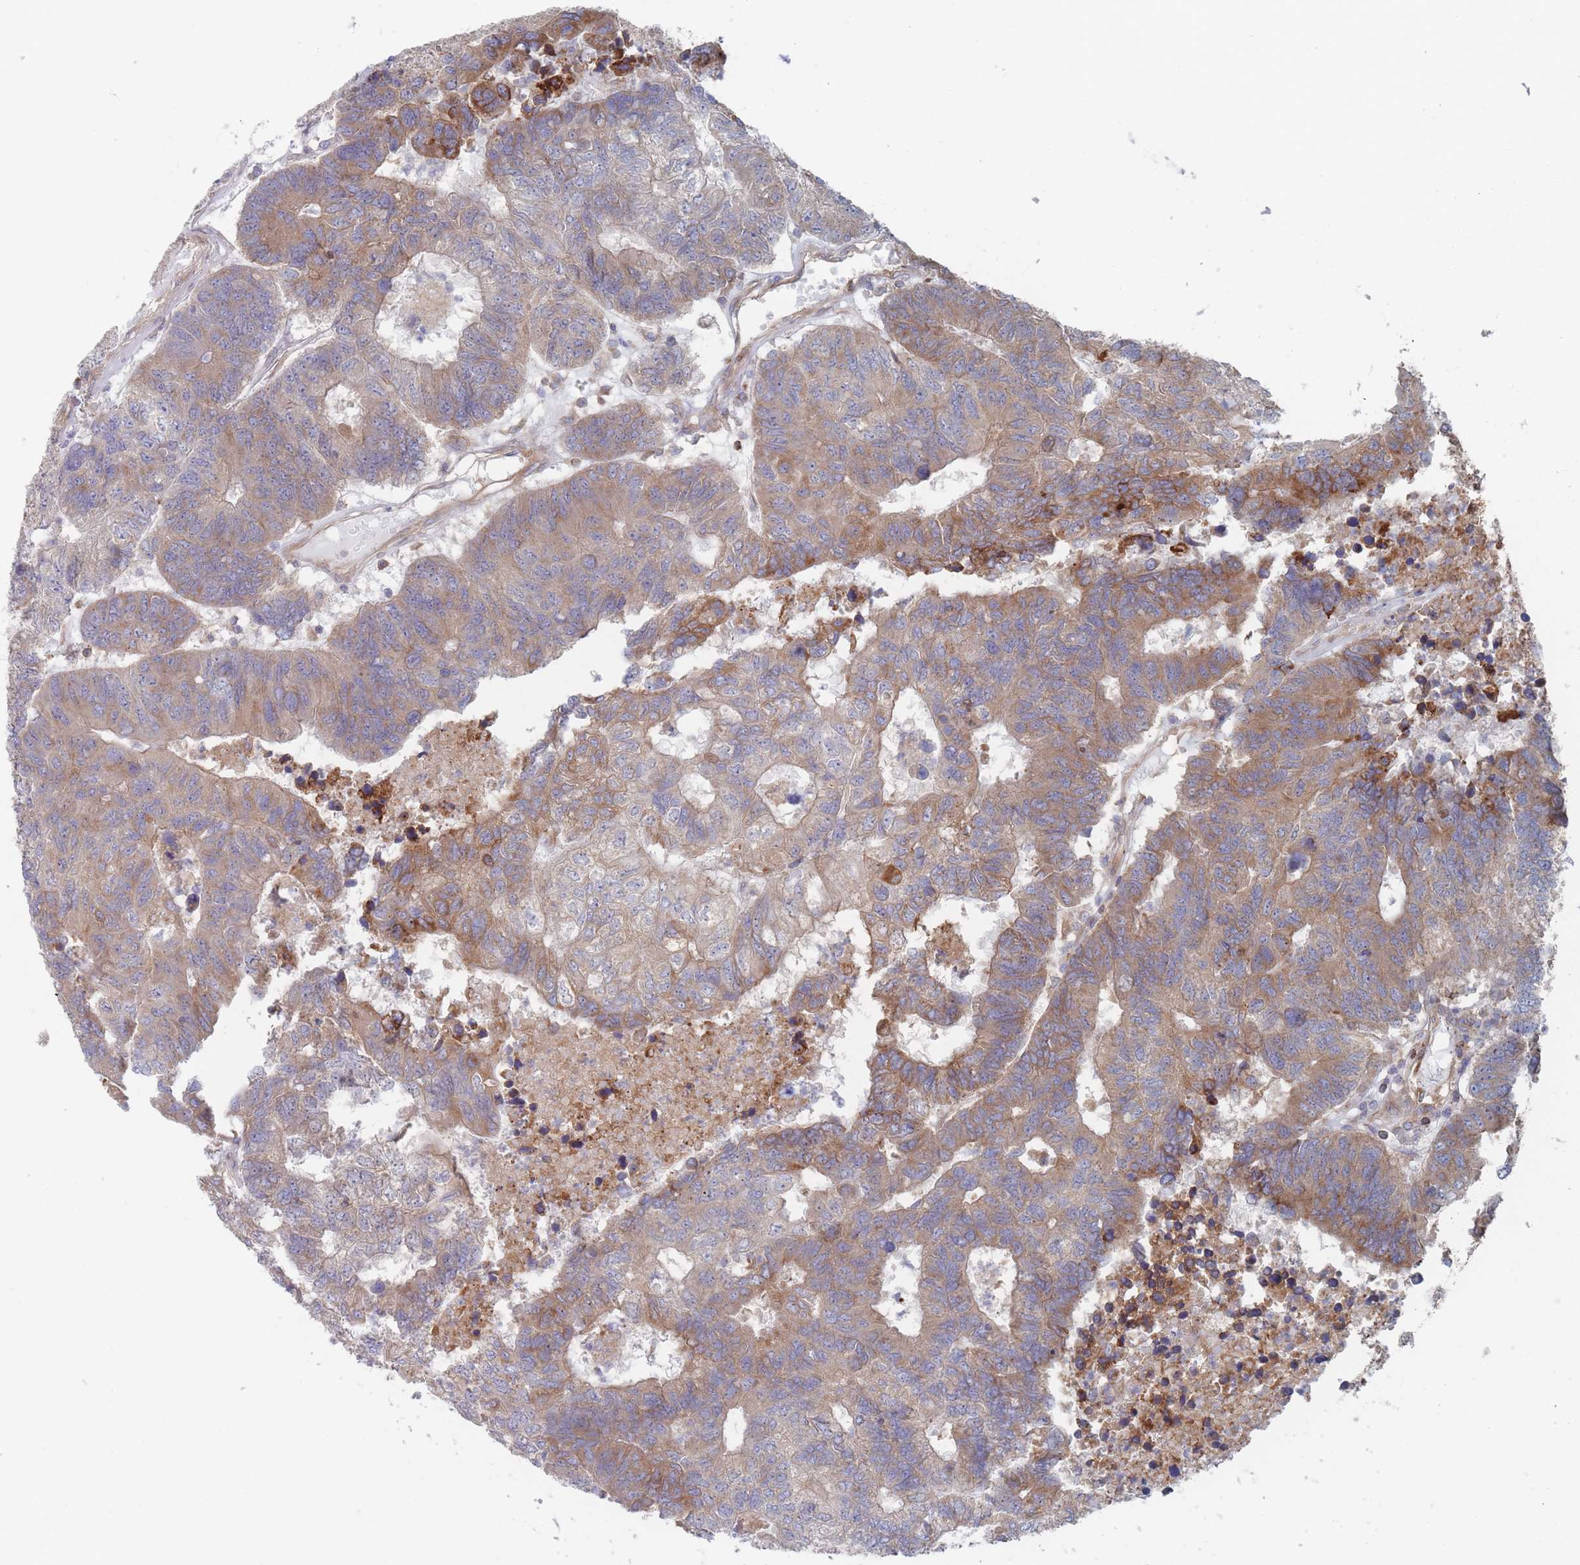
{"staining": {"intensity": "moderate", "quantity": ">75%", "location": "cytoplasmic/membranous"}, "tissue": "colorectal cancer", "cell_type": "Tumor cells", "image_type": "cancer", "snomed": [{"axis": "morphology", "description": "Adenocarcinoma, NOS"}, {"axis": "topography", "description": "Colon"}], "caption": "Protein staining demonstrates moderate cytoplasmic/membranous staining in about >75% of tumor cells in colorectal adenocarcinoma.", "gene": "KDSR", "patient": {"sex": "female", "age": 48}}